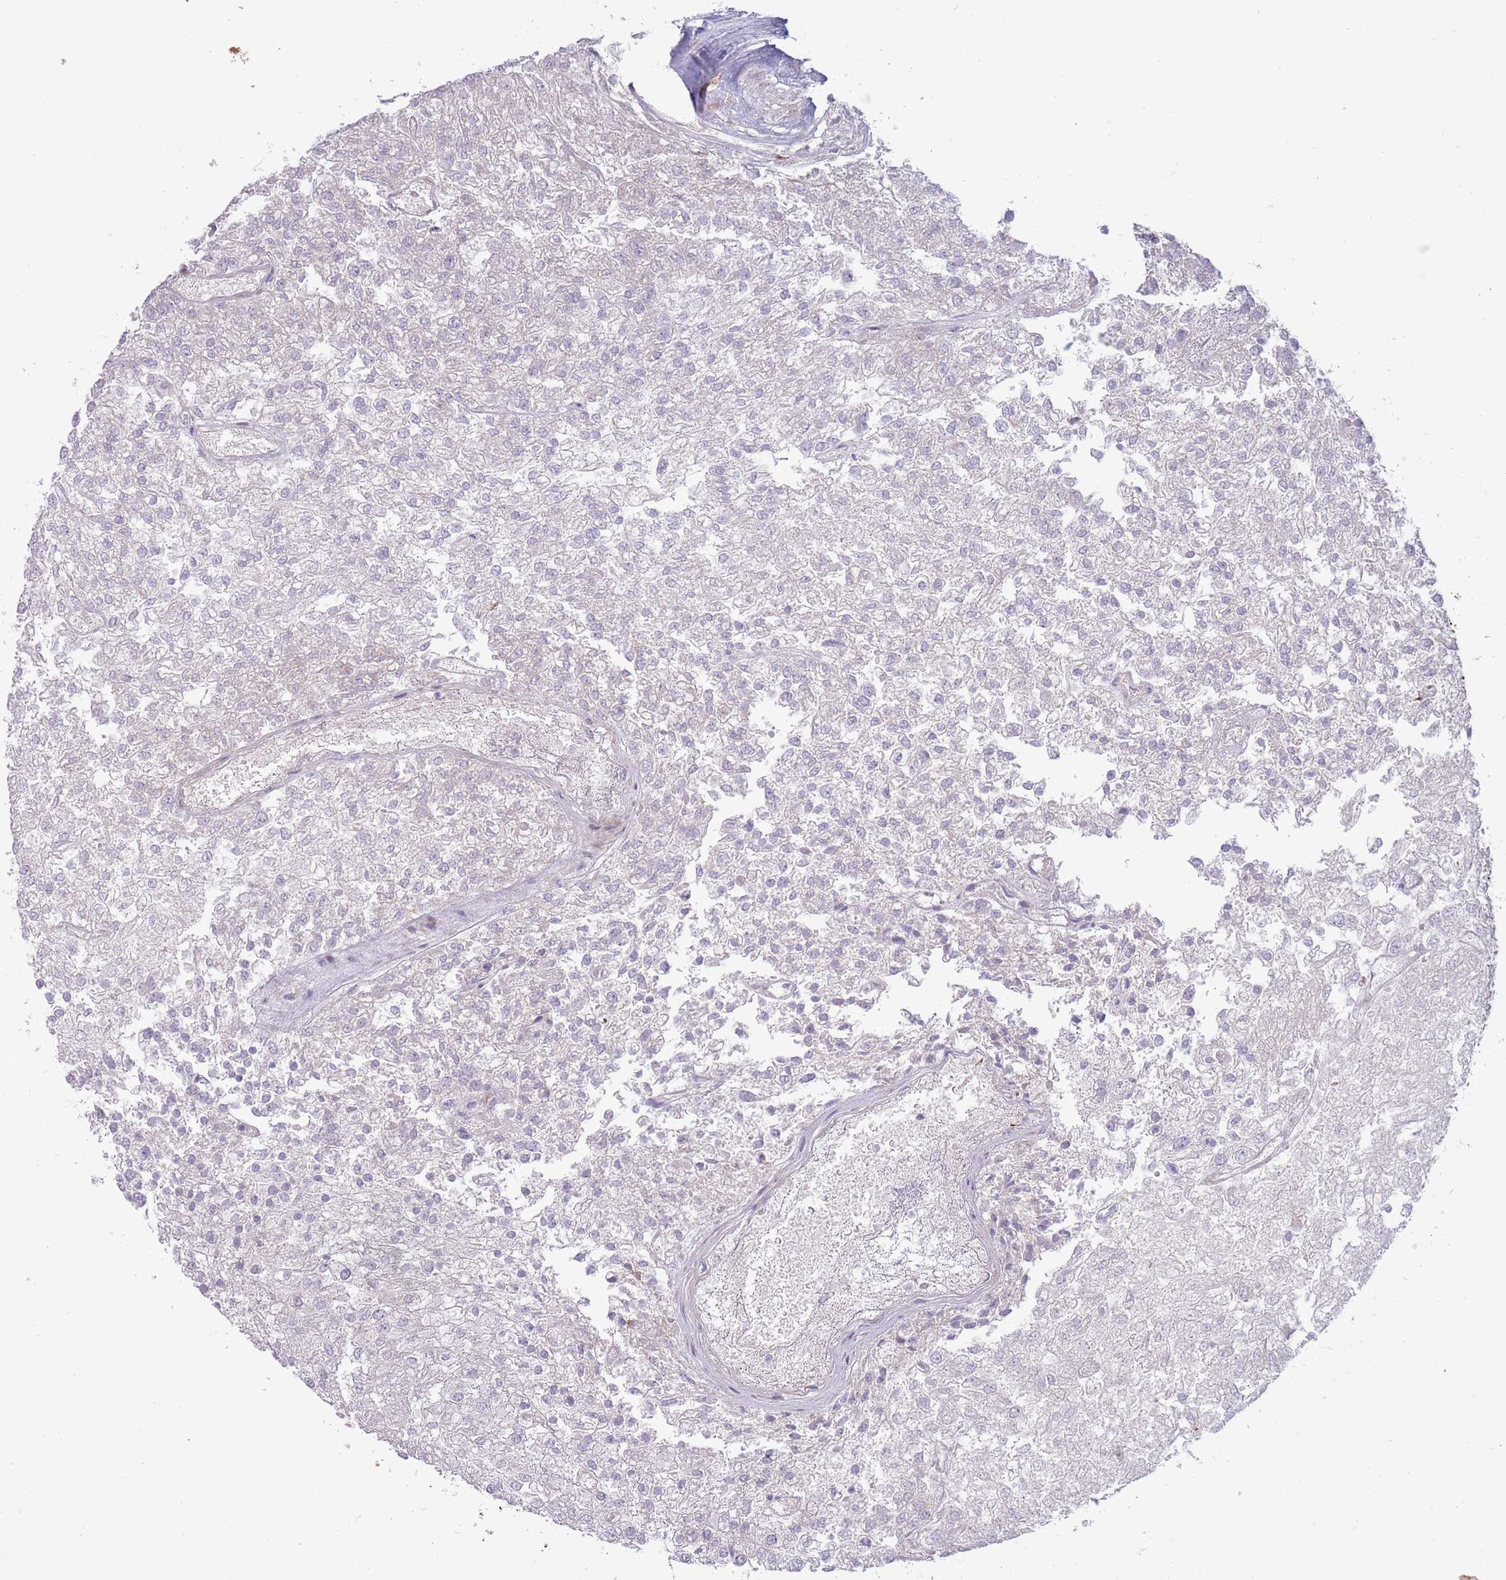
{"staining": {"intensity": "negative", "quantity": "none", "location": "none"}, "tissue": "renal cancer", "cell_type": "Tumor cells", "image_type": "cancer", "snomed": [{"axis": "morphology", "description": "Adenocarcinoma, NOS"}, {"axis": "topography", "description": "Kidney"}], "caption": "Immunohistochemistry photomicrograph of renal adenocarcinoma stained for a protein (brown), which shows no expression in tumor cells.", "gene": "CCDC150", "patient": {"sex": "female", "age": 54}}